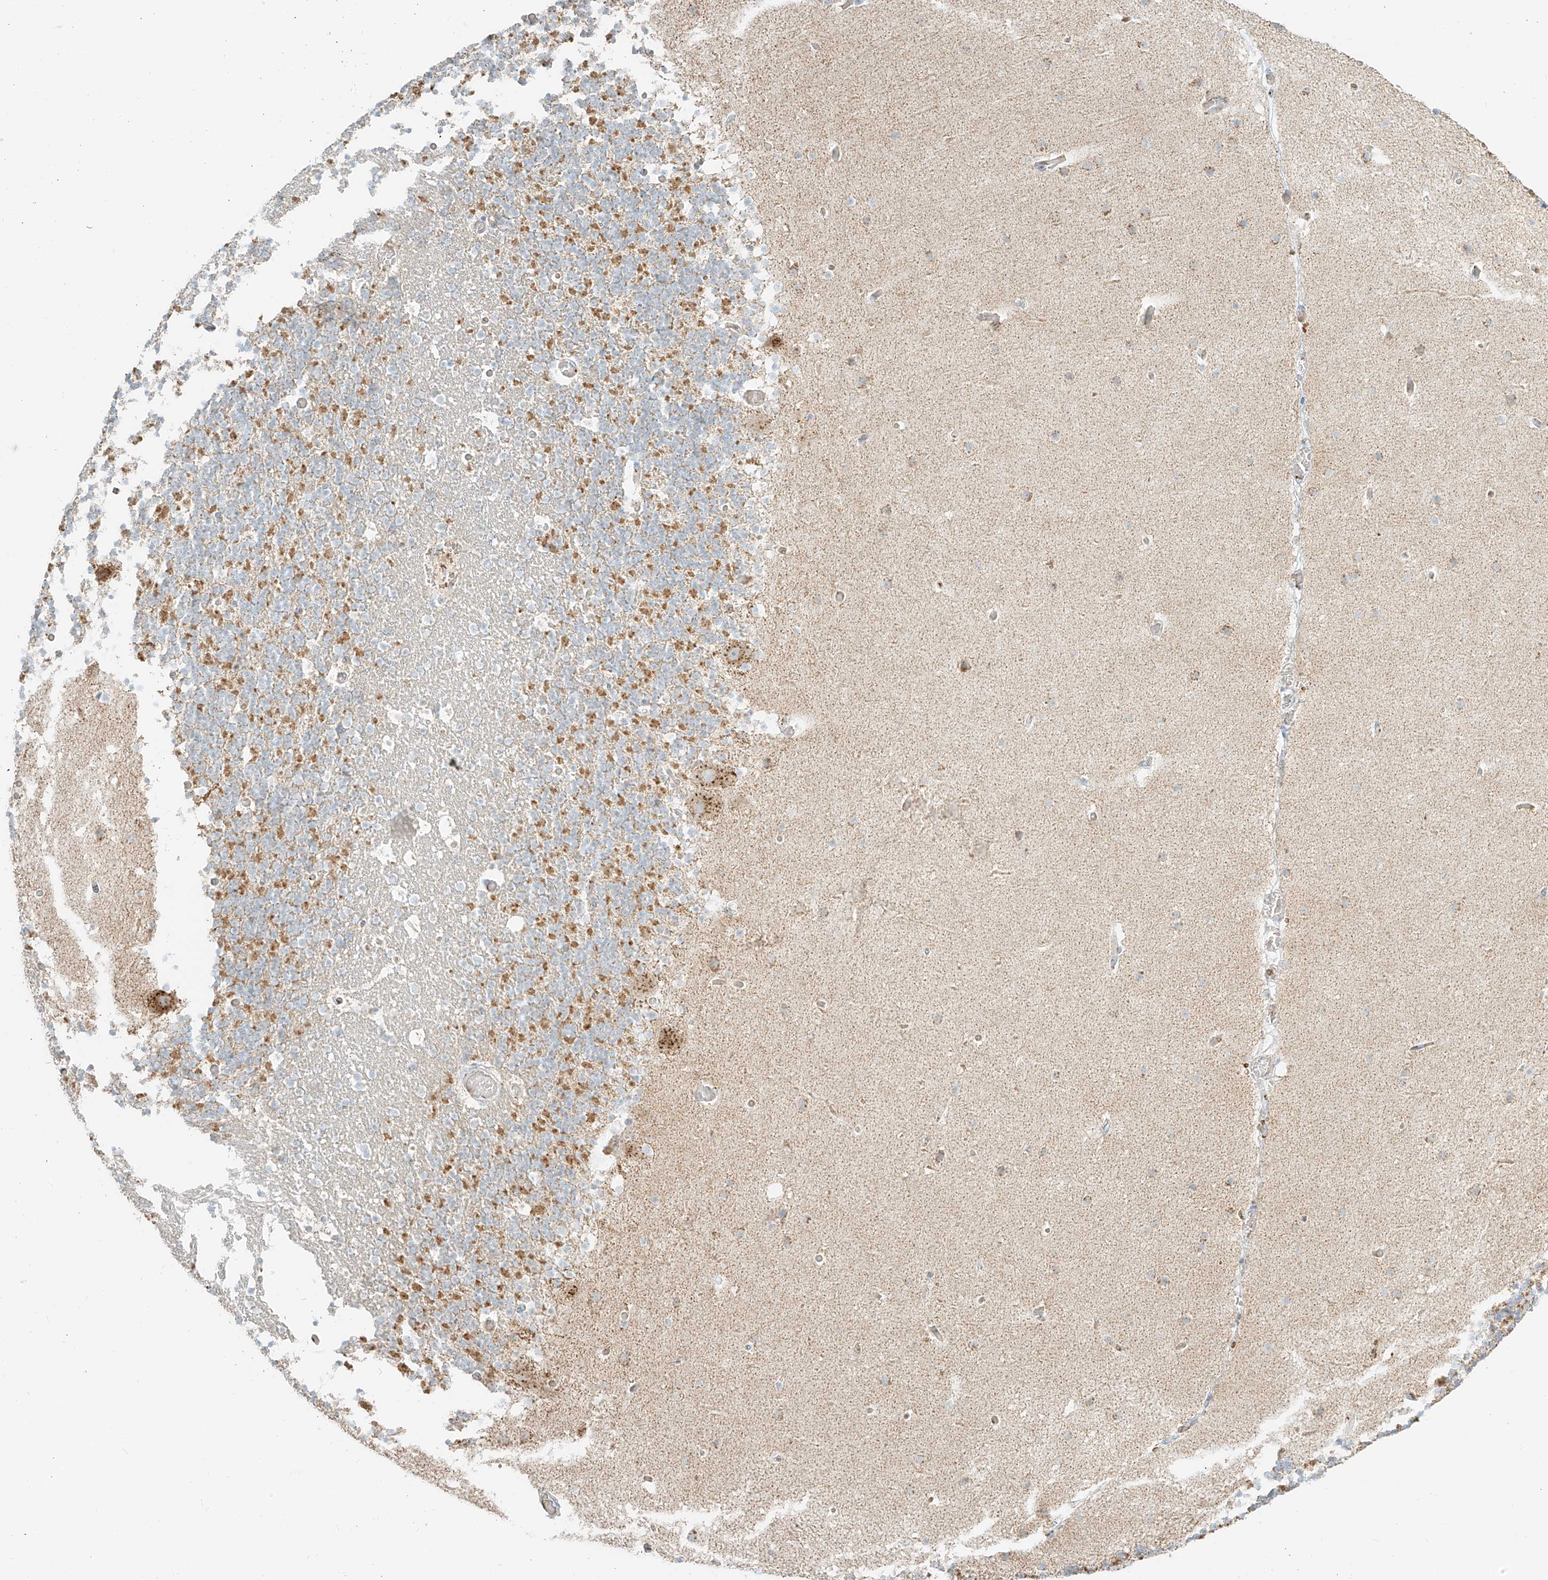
{"staining": {"intensity": "moderate", "quantity": "25%-75%", "location": "cytoplasmic/membranous"}, "tissue": "cerebellum", "cell_type": "Cells in granular layer", "image_type": "normal", "snomed": [{"axis": "morphology", "description": "Normal tissue, NOS"}, {"axis": "topography", "description": "Cerebellum"}], "caption": "An image of human cerebellum stained for a protein demonstrates moderate cytoplasmic/membranous brown staining in cells in granular layer. The staining was performed using DAB (3,3'-diaminobenzidine), with brown indicating positive protein expression. Nuclei are stained blue with hematoxylin.", "gene": "TMEM87B", "patient": {"sex": "male", "age": 57}}